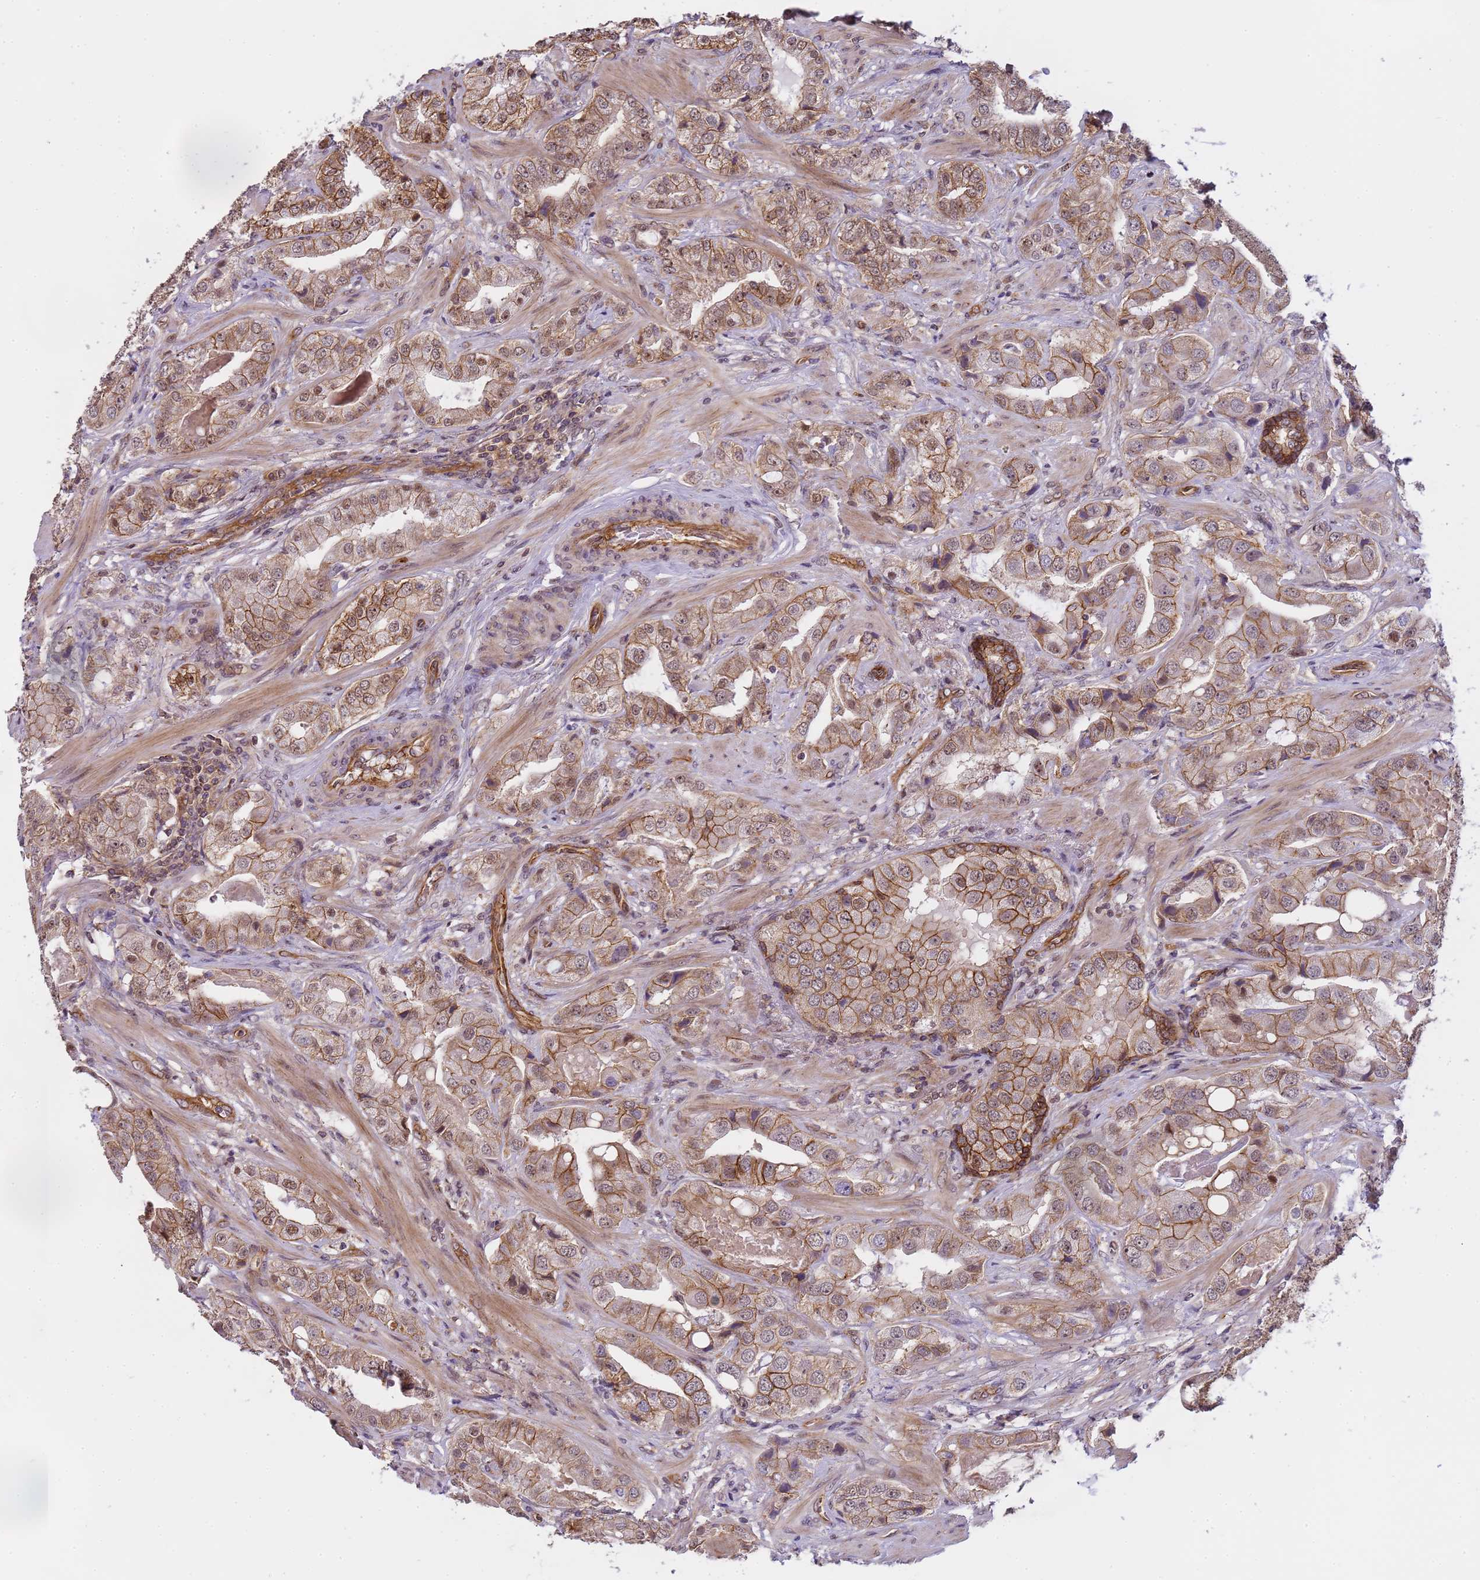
{"staining": {"intensity": "moderate", "quantity": ">75%", "location": "cytoplasmic/membranous,nuclear"}, "tissue": "prostate cancer", "cell_type": "Tumor cells", "image_type": "cancer", "snomed": [{"axis": "morphology", "description": "Adenocarcinoma, High grade"}, {"axis": "topography", "description": "Prostate"}], "caption": "Moderate cytoplasmic/membranous and nuclear staining for a protein is appreciated in about >75% of tumor cells of prostate adenocarcinoma (high-grade) using immunohistochemistry.", "gene": "EMC2", "patient": {"sex": "male", "age": 63}}